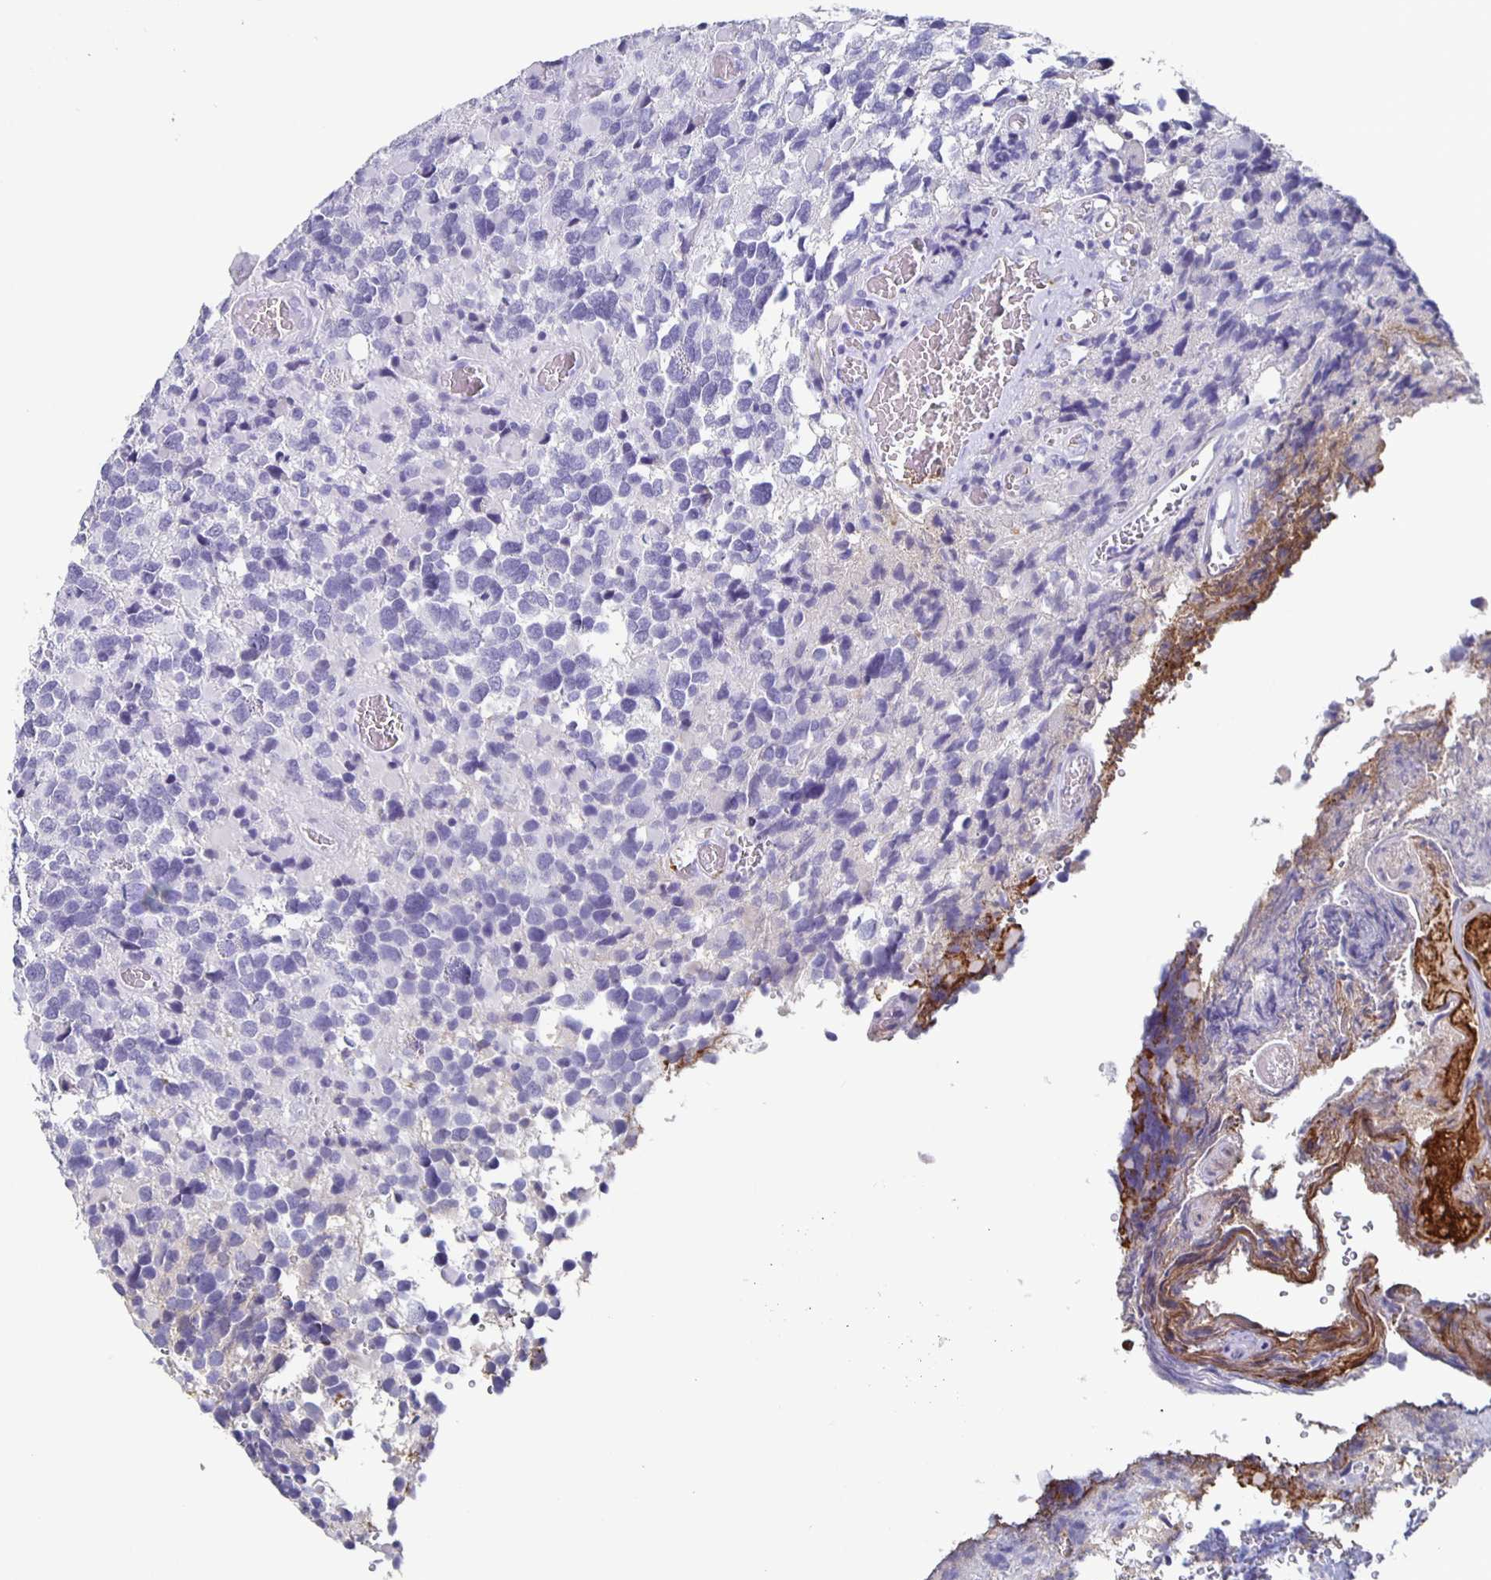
{"staining": {"intensity": "negative", "quantity": "none", "location": "none"}, "tissue": "glioma", "cell_type": "Tumor cells", "image_type": "cancer", "snomed": [{"axis": "morphology", "description": "Glioma, malignant, High grade"}, {"axis": "topography", "description": "Brain"}], "caption": "Immunohistochemistry histopathology image of neoplastic tissue: malignant high-grade glioma stained with DAB (3,3'-diaminobenzidine) reveals no significant protein staining in tumor cells.", "gene": "FGA", "patient": {"sex": "female", "age": 40}}